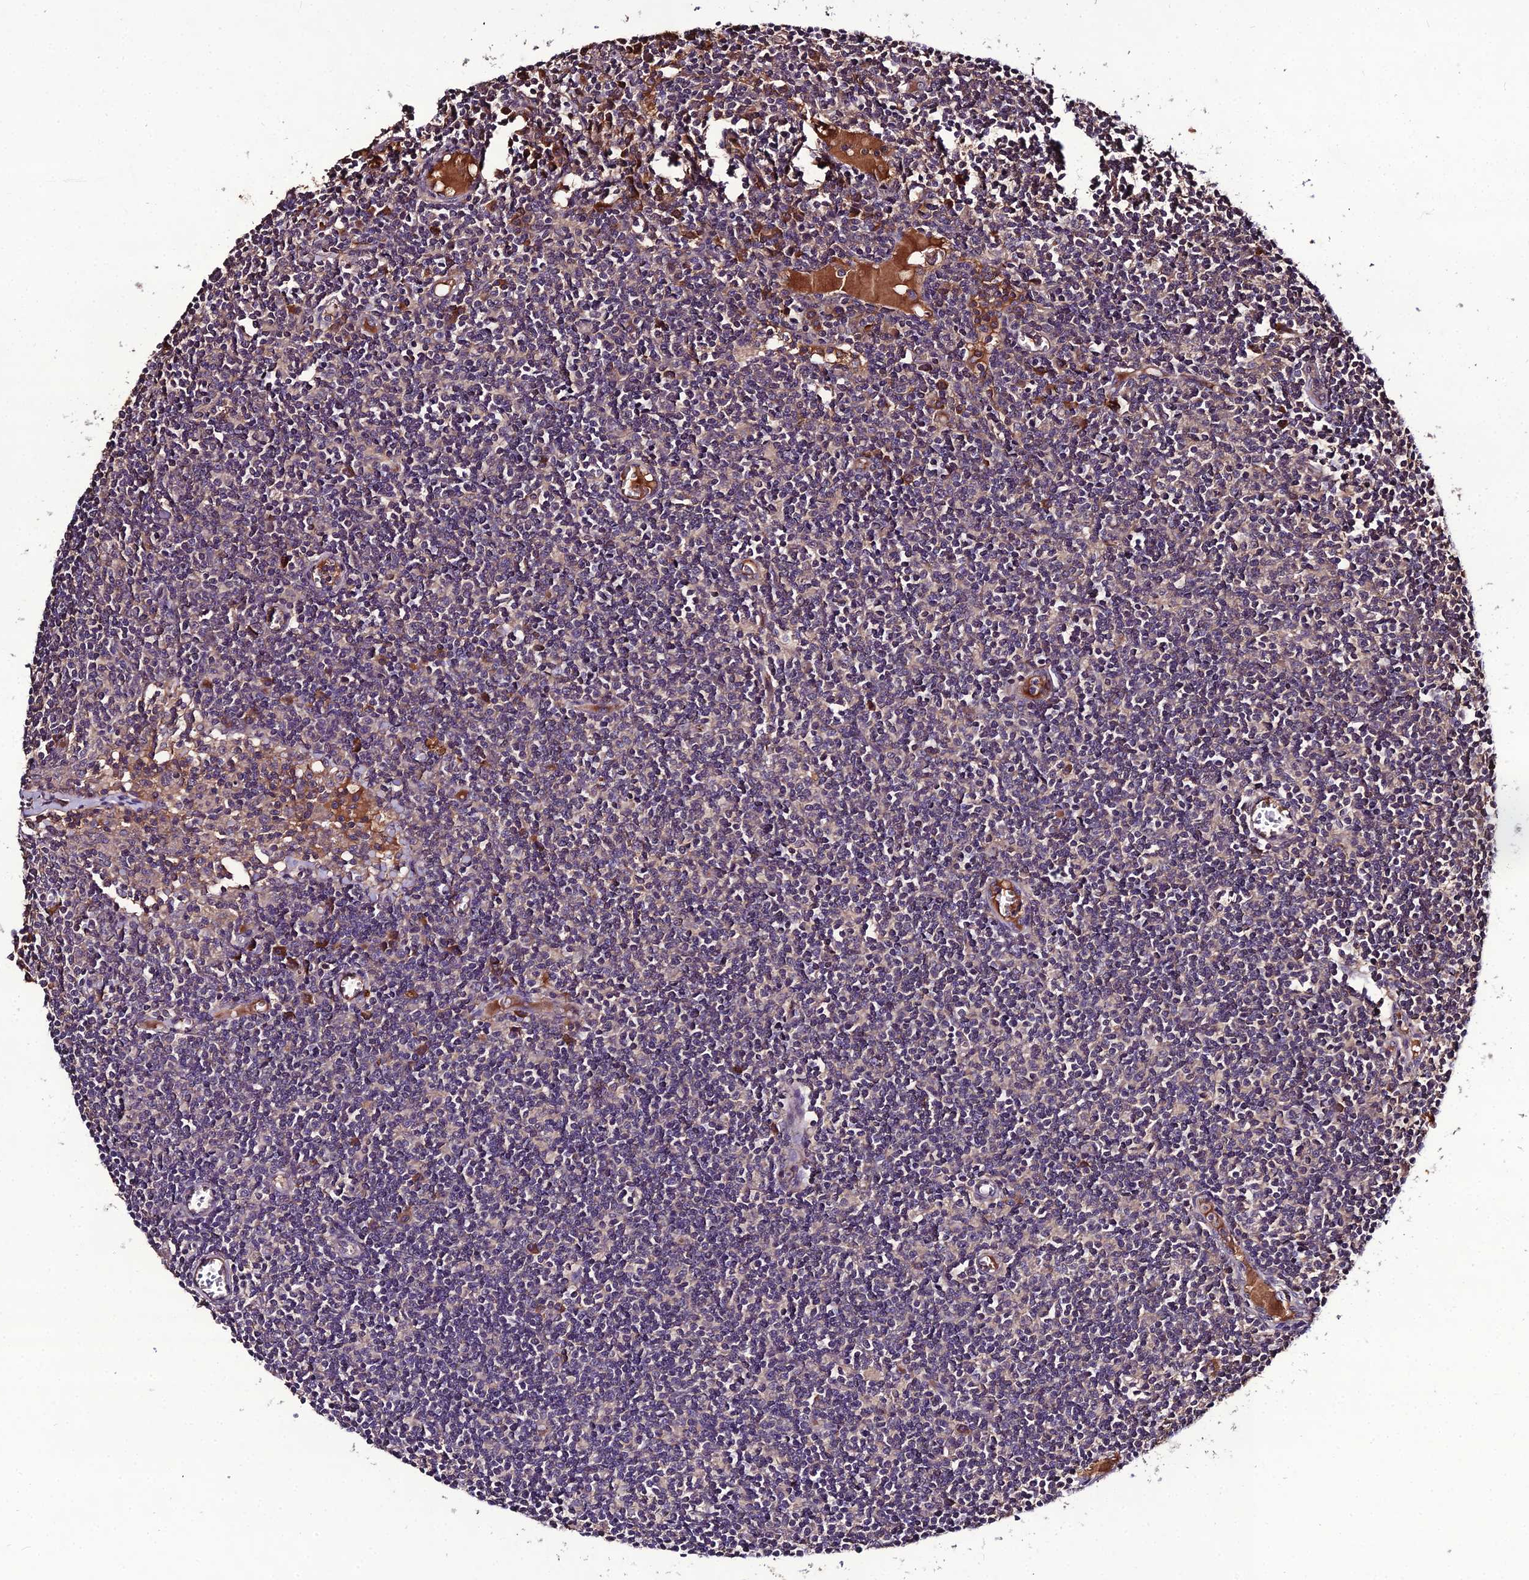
{"staining": {"intensity": "negative", "quantity": "none", "location": "none"}, "tissue": "lymph node", "cell_type": "Germinal center cells", "image_type": "normal", "snomed": [{"axis": "morphology", "description": "Normal tissue, NOS"}, {"axis": "topography", "description": "Lymph node"}], "caption": "Immunohistochemistry (IHC) of benign human lymph node reveals no staining in germinal center cells.", "gene": "KCTD16", "patient": {"sex": "female", "age": 55}}